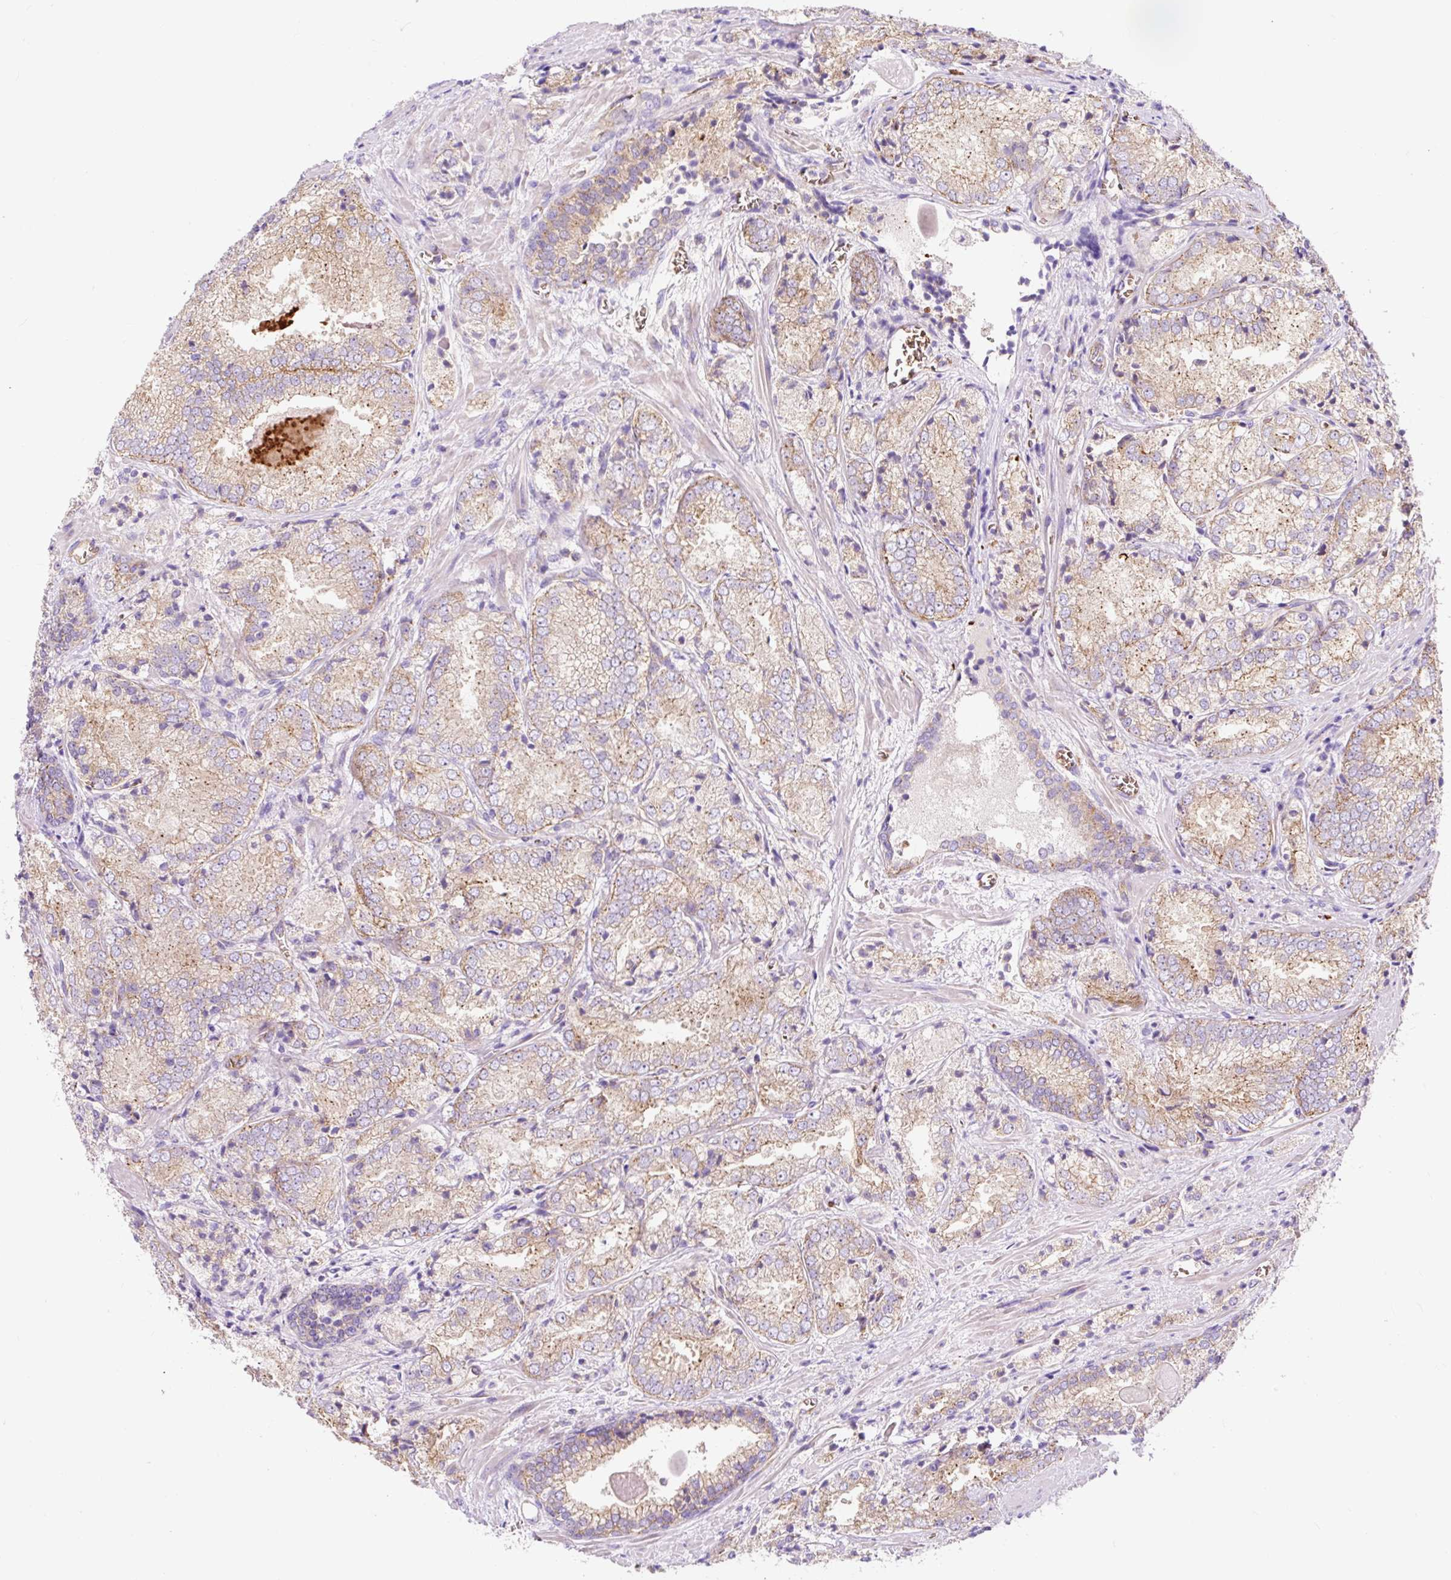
{"staining": {"intensity": "moderate", "quantity": "25%-75%", "location": "cytoplasmic/membranous"}, "tissue": "prostate cancer", "cell_type": "Tumor cells", "image_type": "cancer", "snomed": [{"axis": "morphology", "description": "Adenocarcinoma, High grade"}, {"axis": "topography", "description": "Prostate"}], "caption": "Protein staining reveals moderate cytoplasmic/membranous expression in about 25%-75% of tumor cells in adenocarcinoma (high-grade) (prostate). The staining was performed using DAB (3,3'-diaminobenzidine) to visualize the protein expression in brown, while the nuclei were stained in blue with hematoxylin (Magnification: 20x).", "gene": "HIP1R", "patient": {"sex": "male", "age": 63}}